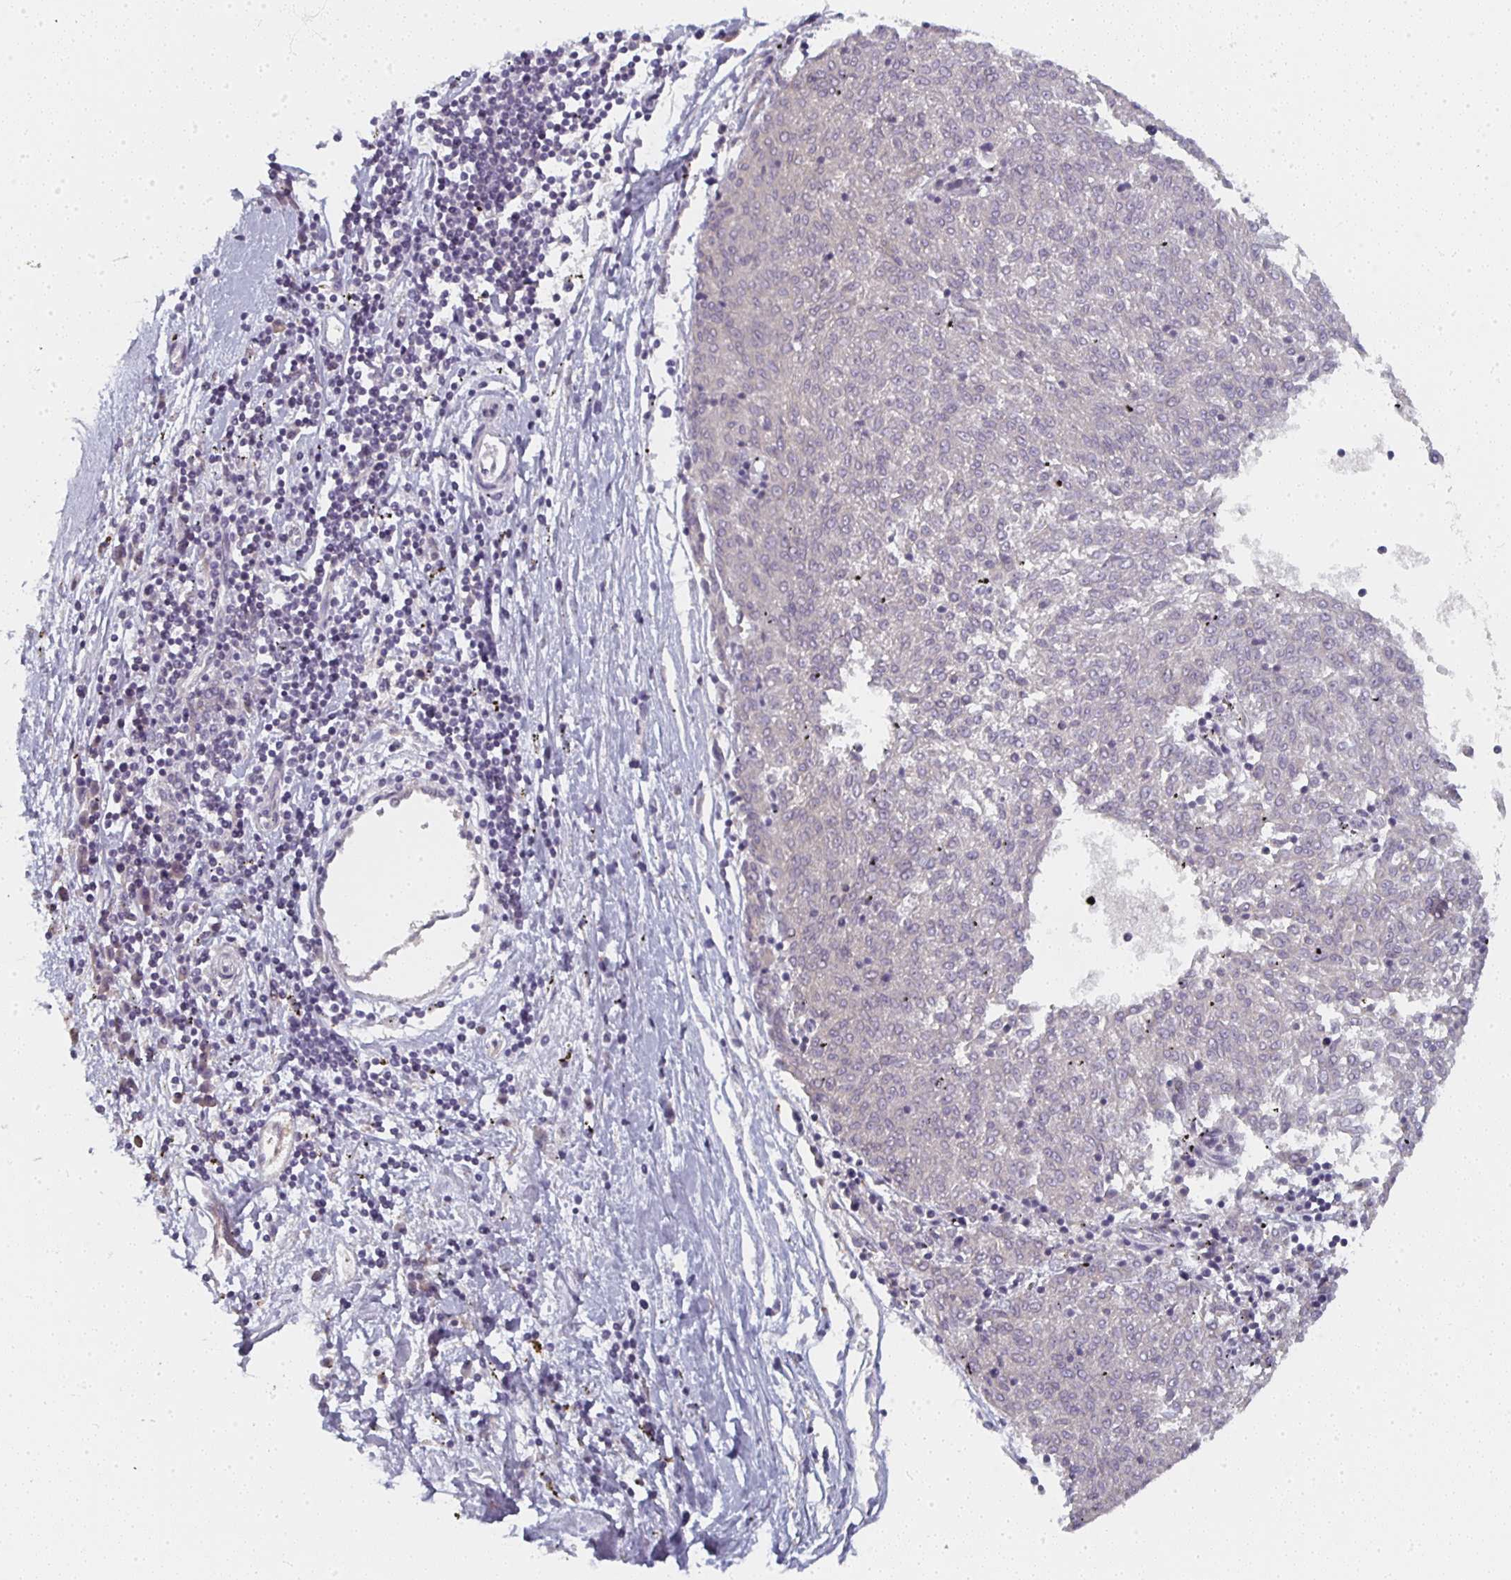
{"staining": {"intensity": "negative", "quantity": "none", "location": "none"}, "tissue": "melanoma", "cell_type": "Tumor cells", "image_type": "cancer", "snomed": [{"axis": "morphology", "description": "Malignant melanoma, NOS"}, {"axis": "topography", "description": "Skin"}], "caption": "Human melanoma stained for a protein using immunohistochemistry displays no expression in tumor cells.", "gene": "CTHRC1", "patient": {"sex": "female", "age": 72}}